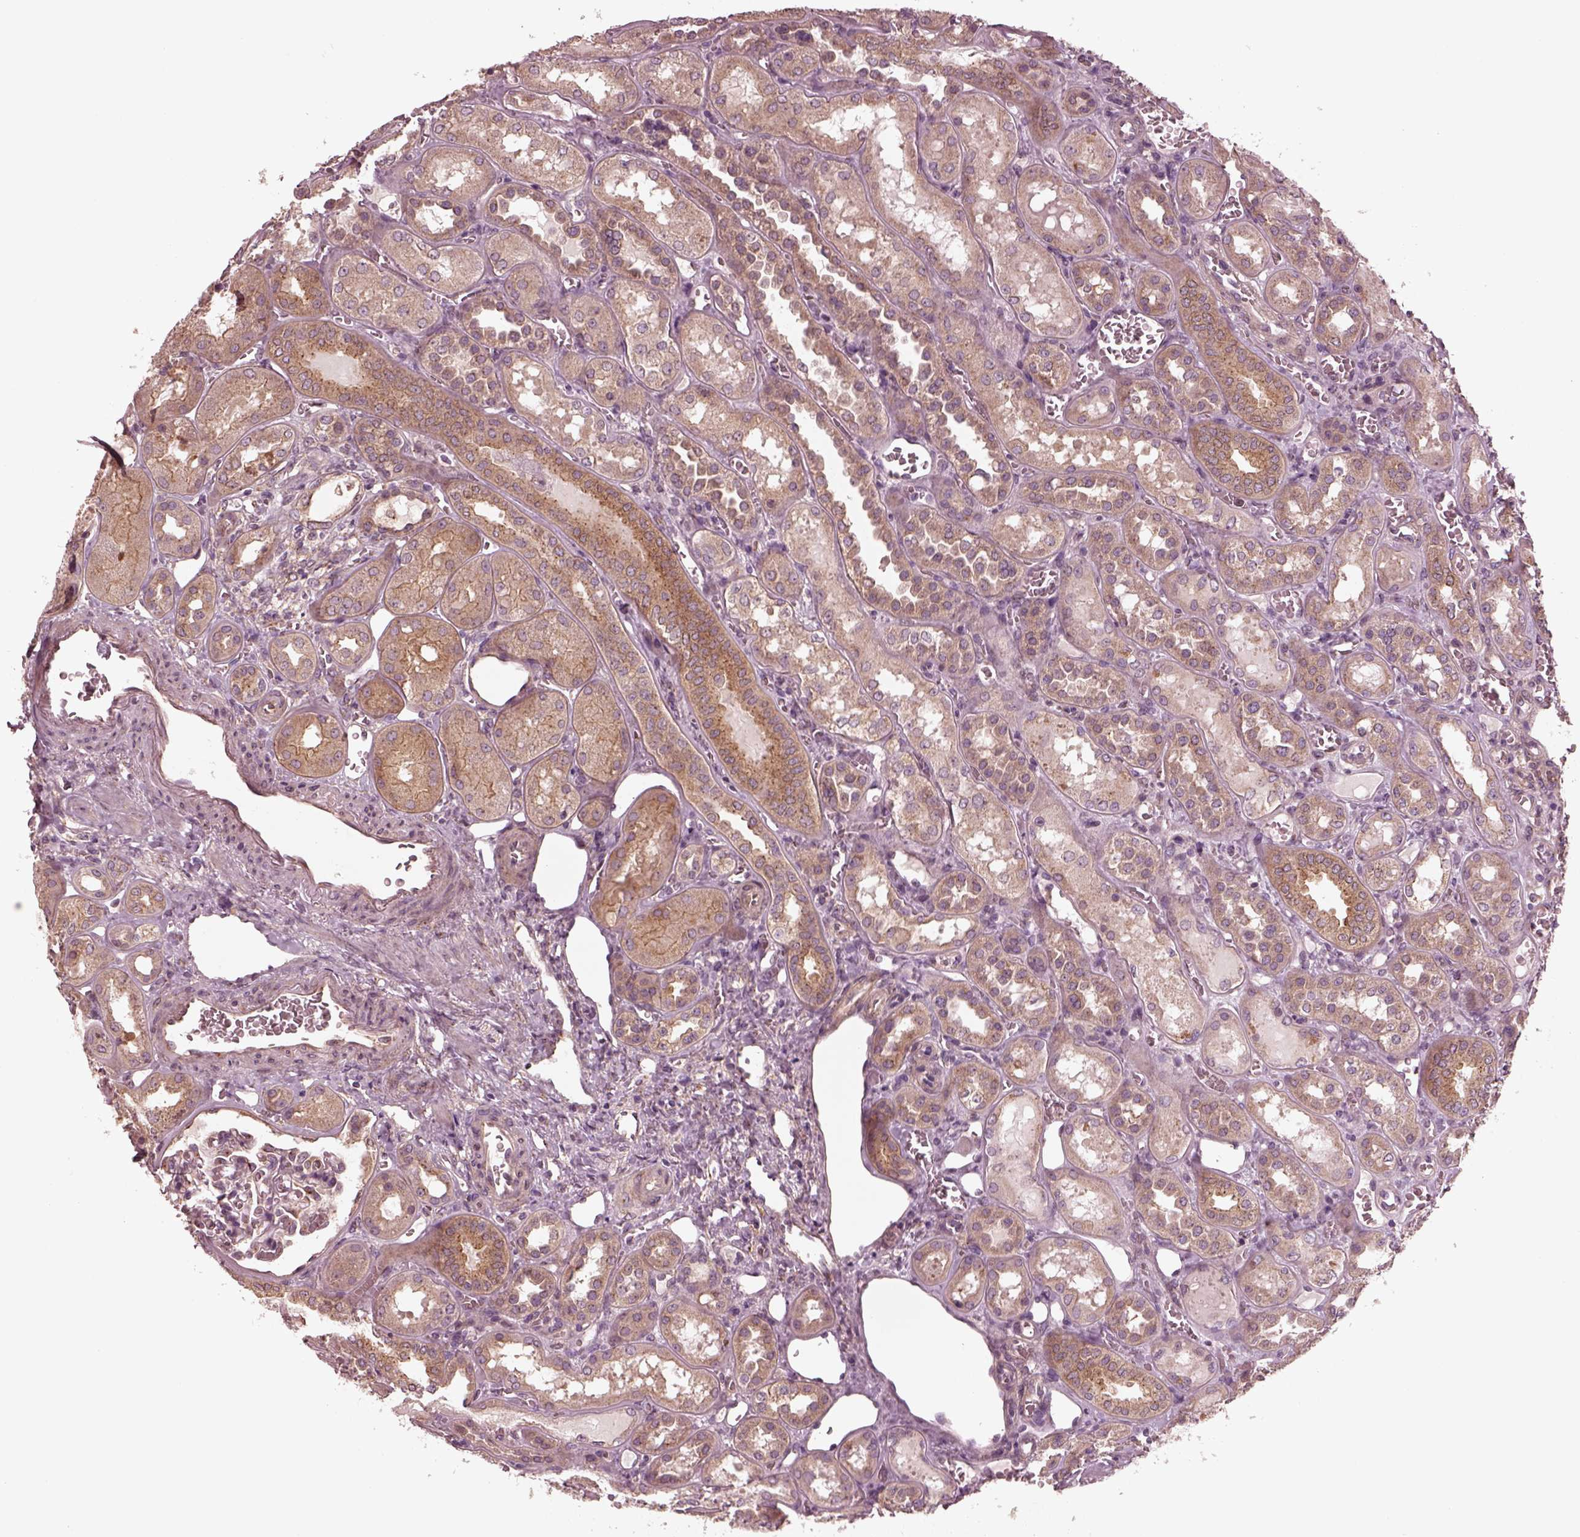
{"staining": {"intensity": "moderate", "quantity": "<25%", "location": "cytoplasmic/membranous"}, "tissue": "kidney", "cell_type": "Cells in glomeruli", "image_type": "normal", "snomed": [{"axis": "morphology", "description": "Normal tissue, NOS"}, {"axis": "topography", "description": "Kidney"}], "caption": "Cells in glomeruli reveal low levels of moderate cytoplasmic/membranous staining in about <25% of cells in normal kidney.", "gene": "TUBG1", "patient": {"sex": "male", "age": 73}}